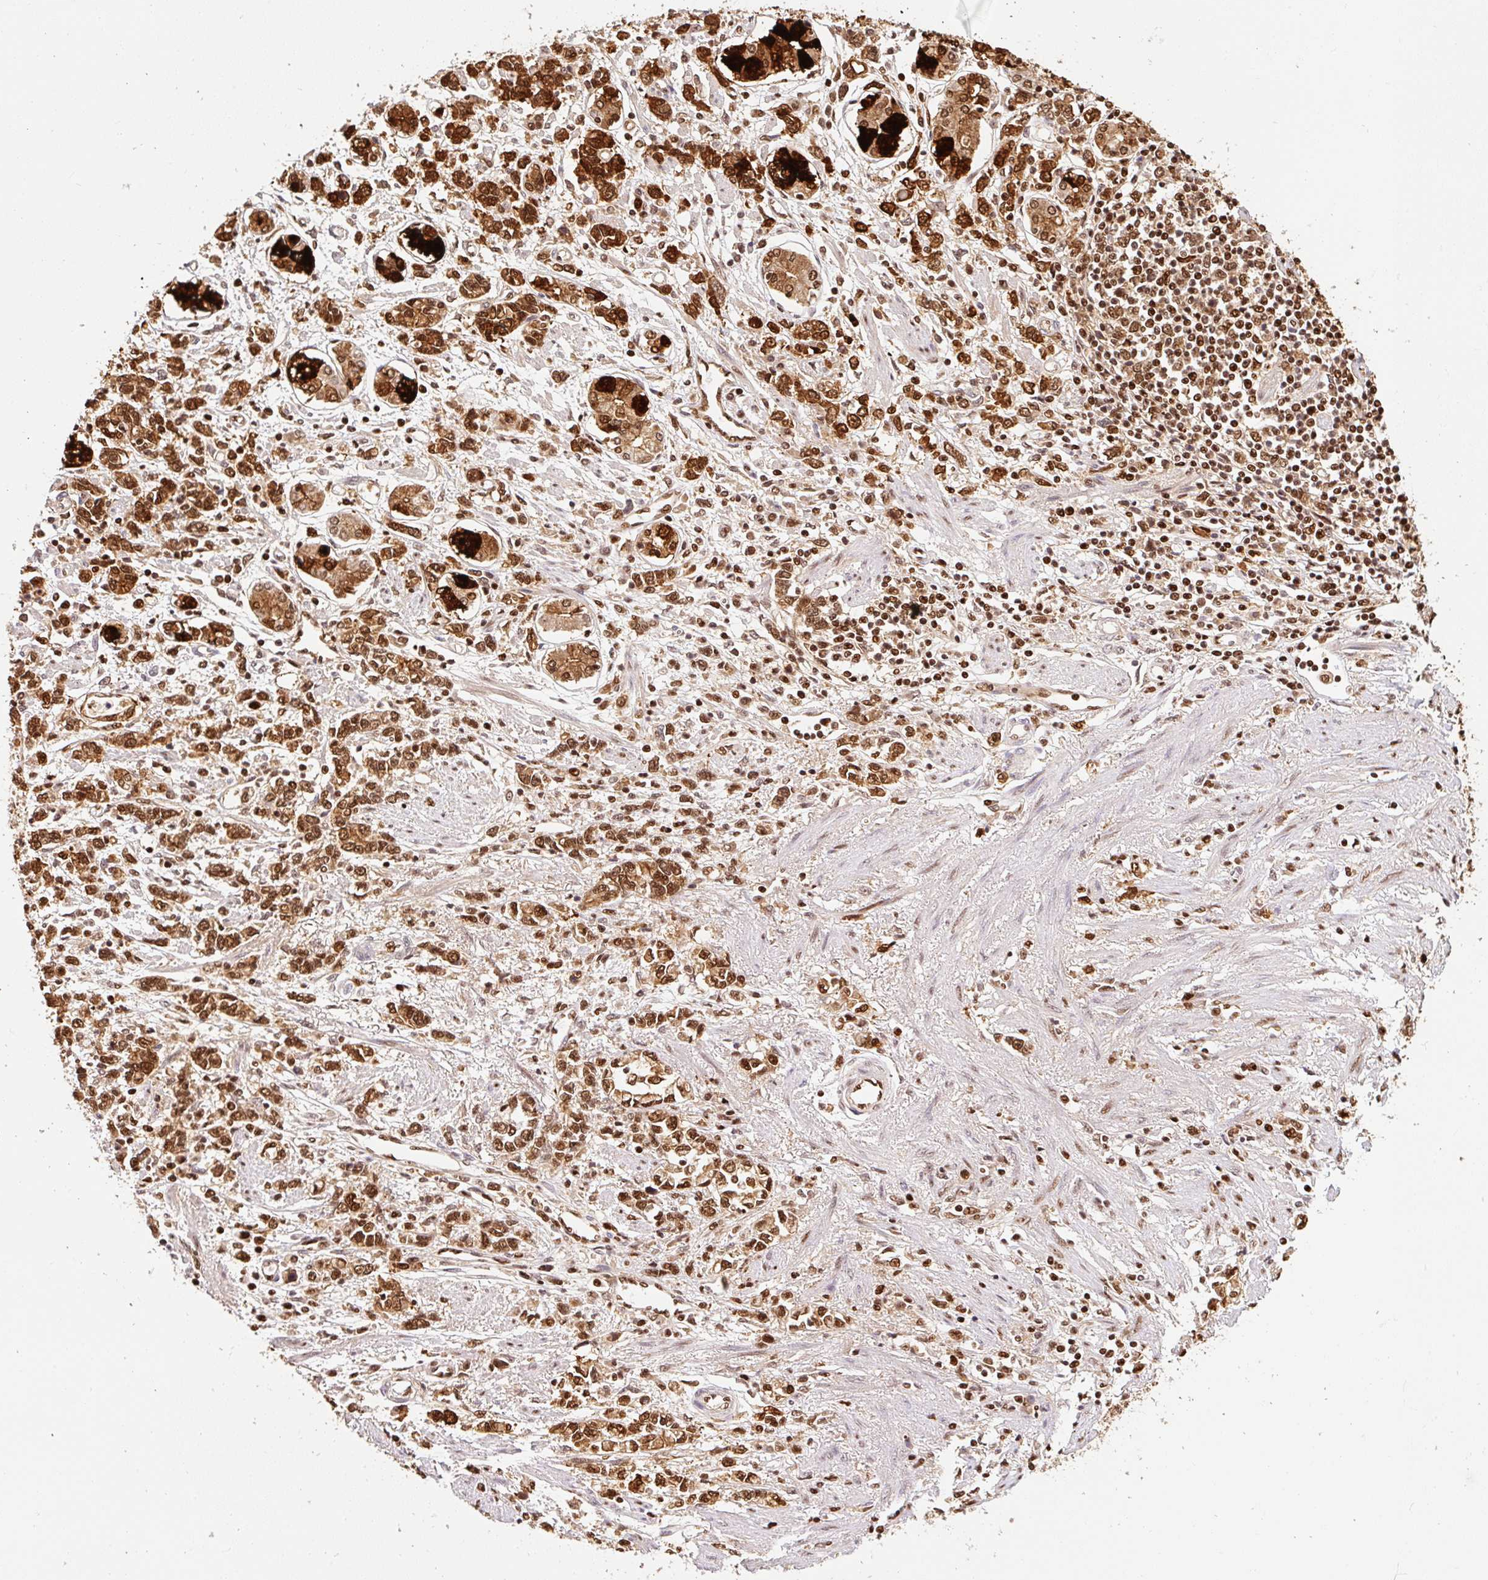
{"staining": {"intensity": "strong", "quantity": ">75%", "location": "nuclear"}, "tissue": "stomach cancer", "cell_type": "Tumor cells", "image_type": "cancer", "snomed": [{"axis": "morphology", "description": "Adenocarcinoma, NOS"}, {"axis": "topography", "description": "Stomach"}], "caption": "Stomach adenocarcinoma was stained to show a protein in brown. There is high levels of strong nuclear positivity in about >75% of tumor cells.", "gene": "GPR139", "patient": {"sex": "female", "age": 76}}